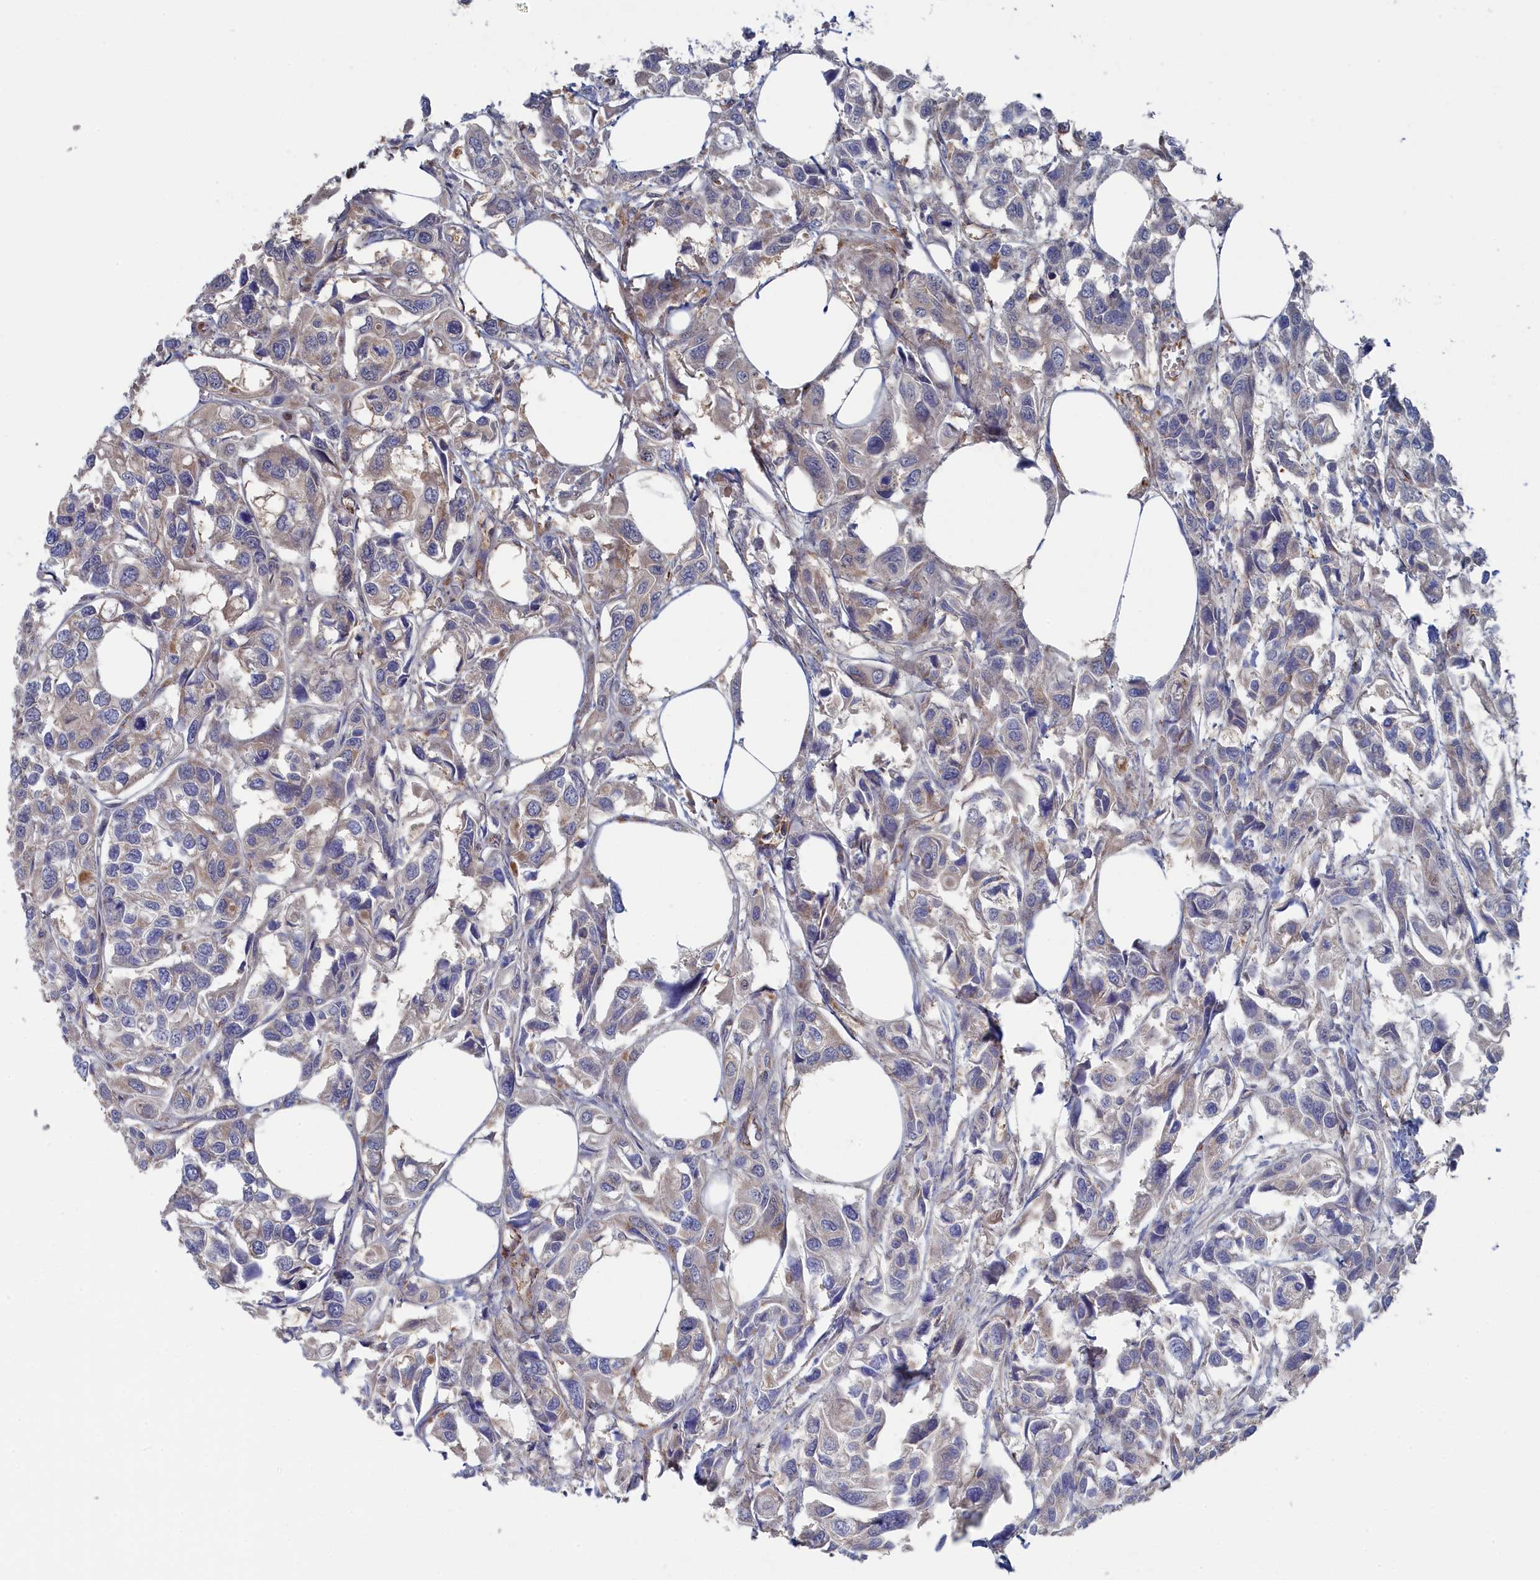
{"staining": {"intensity": "negative", "quantity": "none", "location": "none"}, "tissue": "urothelial cancer", "cell_type": "Tumor cells", "image_type": "cancer", "snomed": [{"axis": "morphology", "description": "Urothelial carcinoma, High grade"}, {"axis": "topography", "description": "Urinary bladder"}], "caption": "Immunohistochemistry of urothelial cancer shows no staining in tumor cells.", "gene": "IRGQ", "patient": {"sex": "male", "age": 67}}